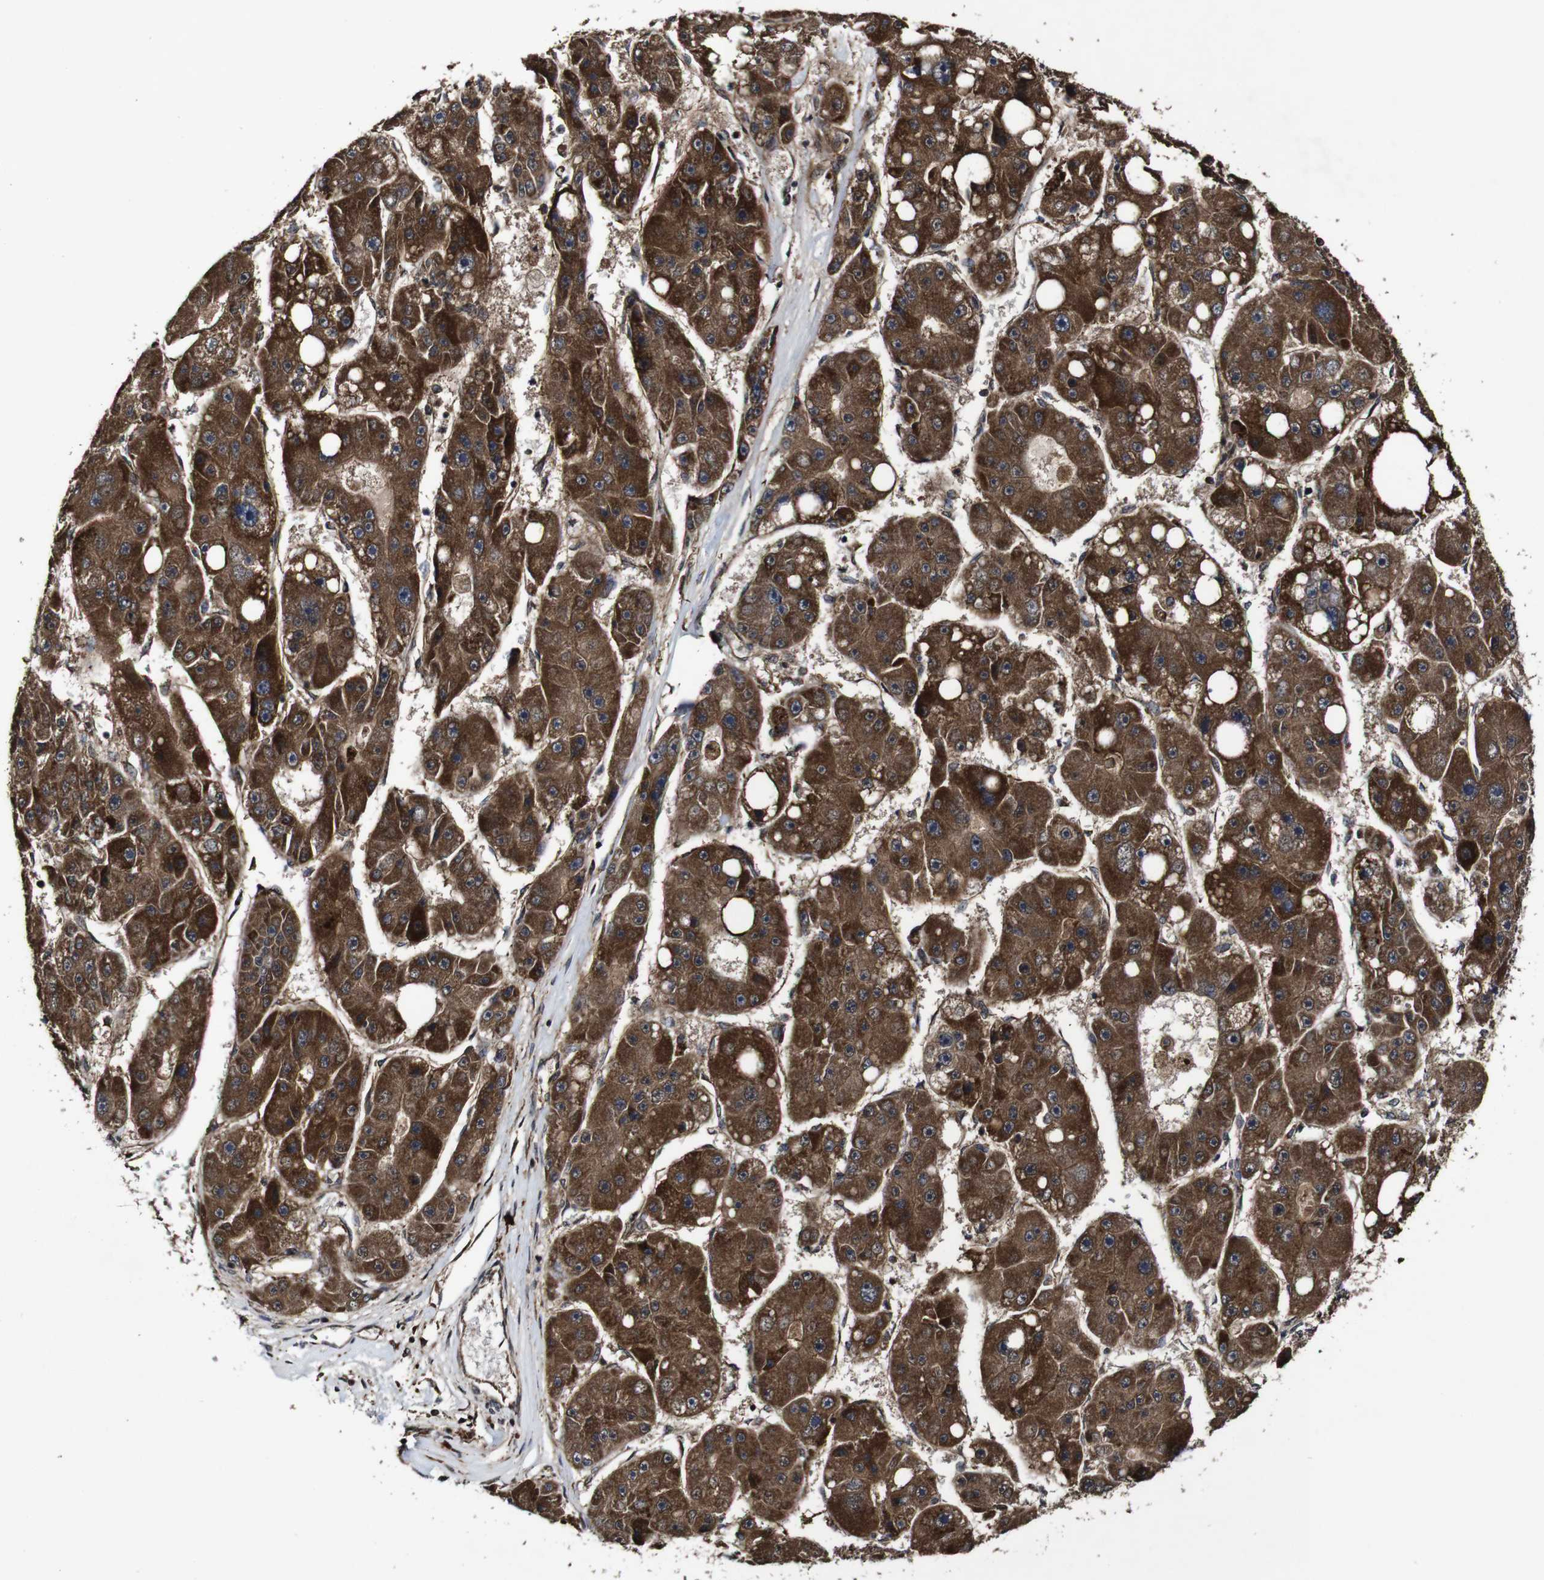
{"staining": {"intensity": "strong", "quantity": ">75%", "location": "cytoplasmic/membranous"}, "tissue": "liver cancer", "cell_type": "Tumor cells", "image_type": "cancer", "snomed": [{"axis": "morphology", "description": "Carcinoma, Hepatocellular, NOS"}, {"axis": "topography", "description": "Liver"}], "caption": "An immunohistochemistry (IHC) micrograph of tumor tissue is shown. Protein staining in brown labels strong cytoplasmic/membranous positivity in hepatocellular carcinoma (liver) within tumor cells.", "gene": "BTN3A3", "patient": {"sex": "female", "age": 61}}